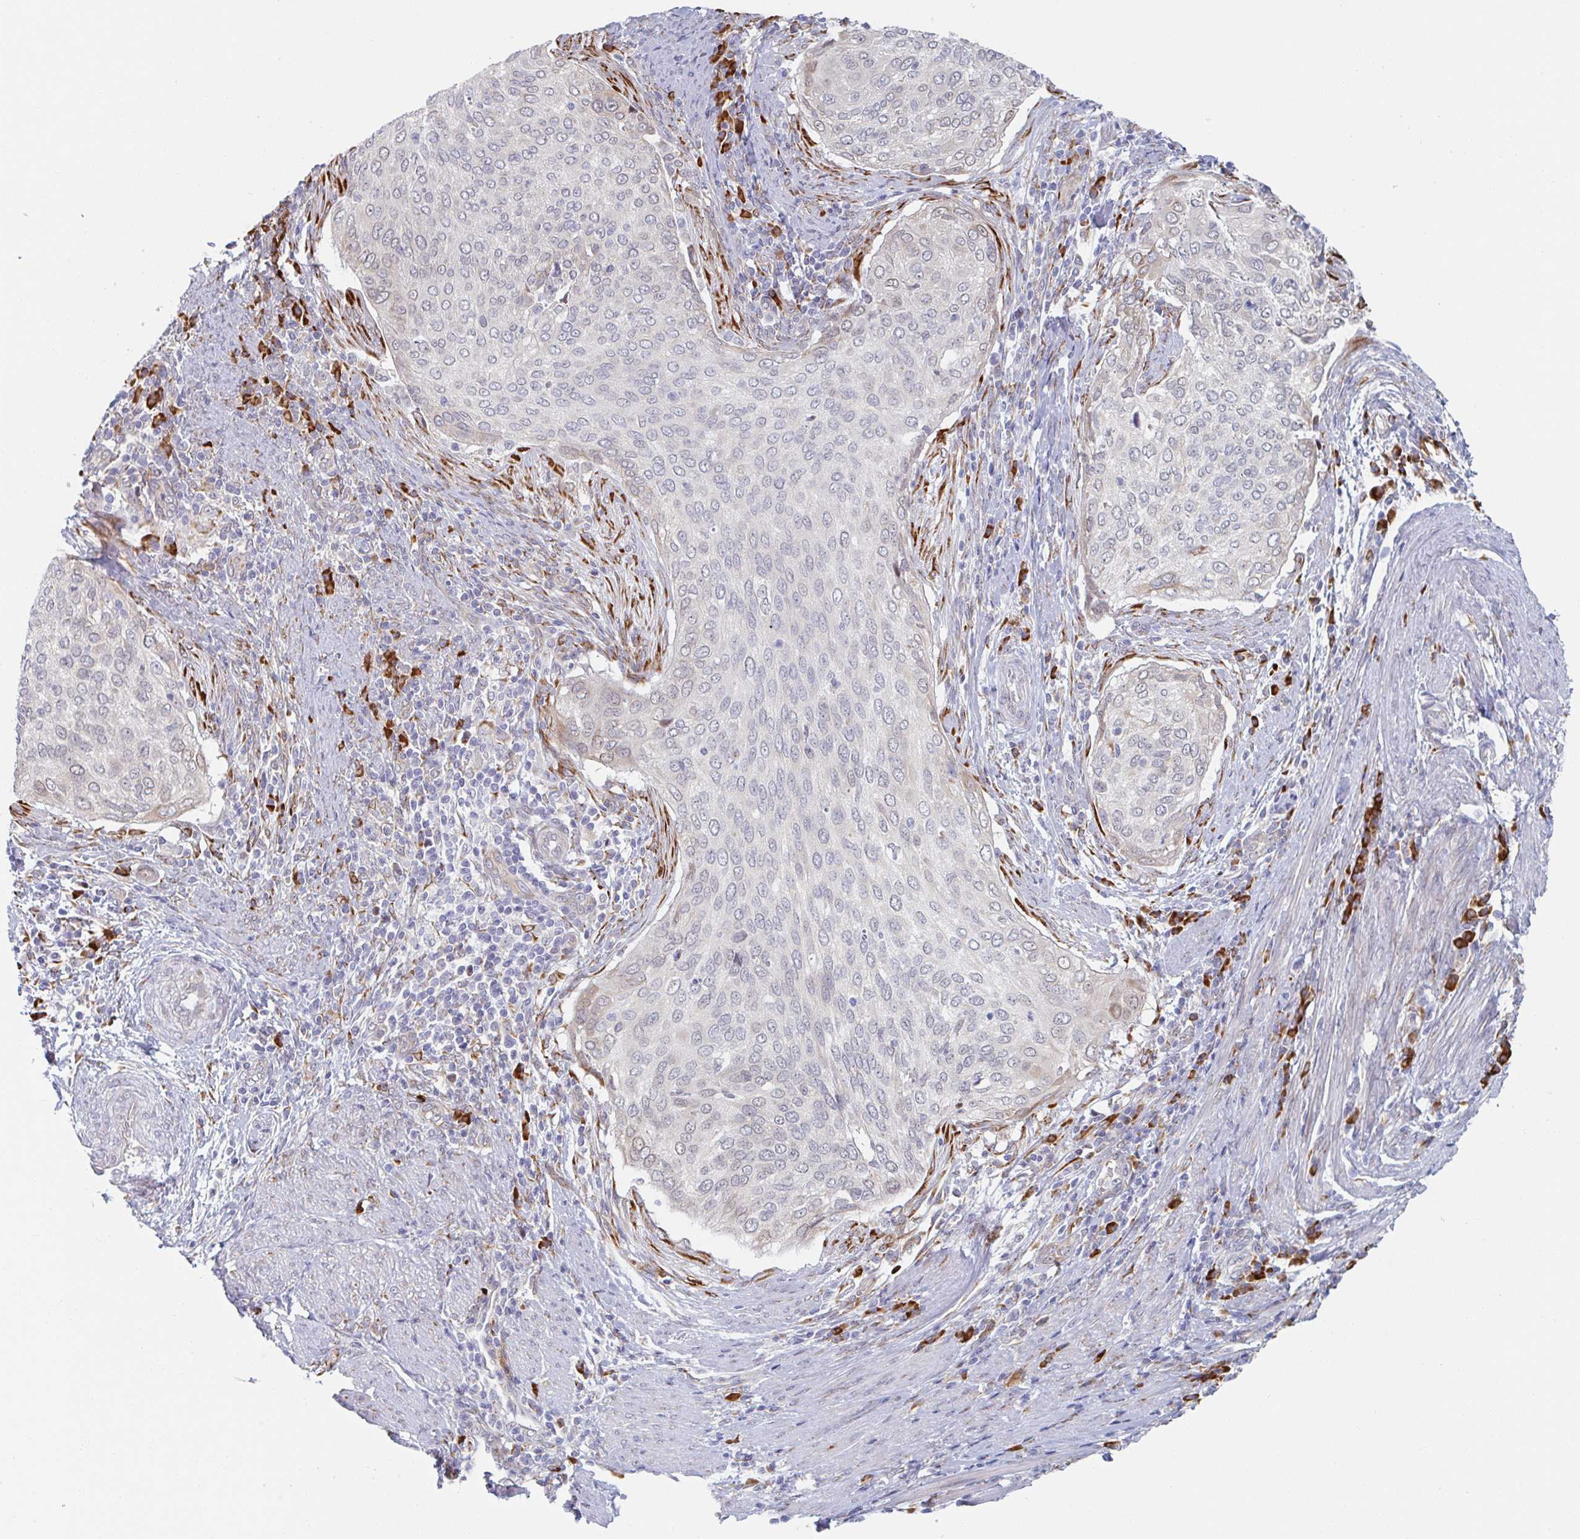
{"staining": {"intensity": "negative", "quantity": "none", "location": "none"}, "tissue": "cervical cancer", "cell_type": "Tumor cells", "image_type": "cancer", "snomed": [{"axis": "morphology", "description": "Squamous cell carcinoma, NOS"}, {"axis": "topography", "description": "Cervix"}], "caption": "Immunohistochemical staining of human cervical cancer (squamous cell carcinoma) exhibits no significant expression in tumor cells. The staining is performed using DAB brown chromogen with nuclei counter-stained in using hematoxylin.", "gene": "TRAPPC10", "patient": {"sex": "female", "age": 38}}